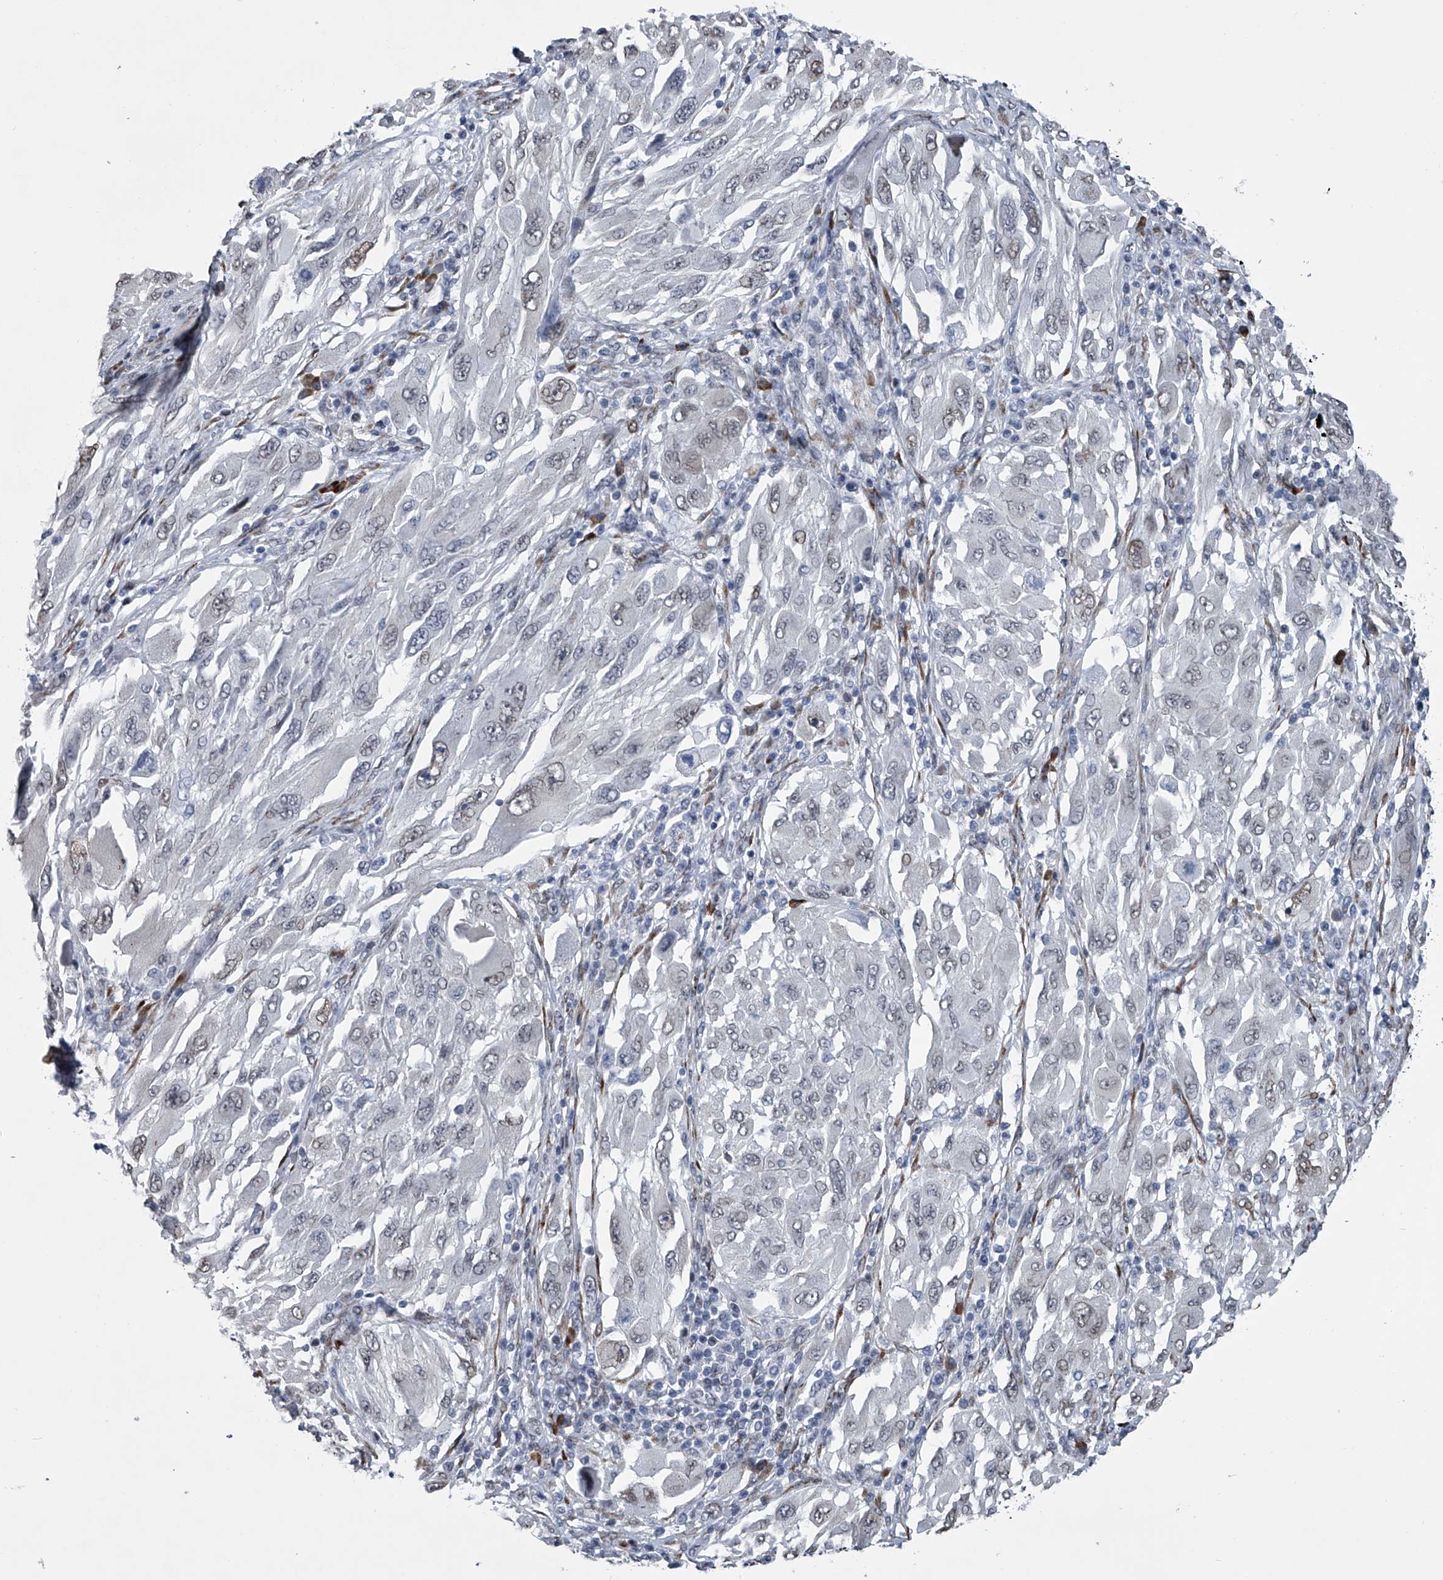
{"staining": {"intensity": "negative", "quantity": "none", "location": "none"}, "tissue": "melanoma", "cell_type": "Tumor cells", "image_type": "cancer", "snomed": [{"axis": "morphology", "description": "Malignant melanoma, NOS"}, {"axis": "topography", "description": "Skin"}], "caption": "Human malignant melanoma stained for a protein using IHC exhibits no expression in tumor cells.", "gene": "PPP2R5D", "patient": {"sex": "female", "age": 91}}